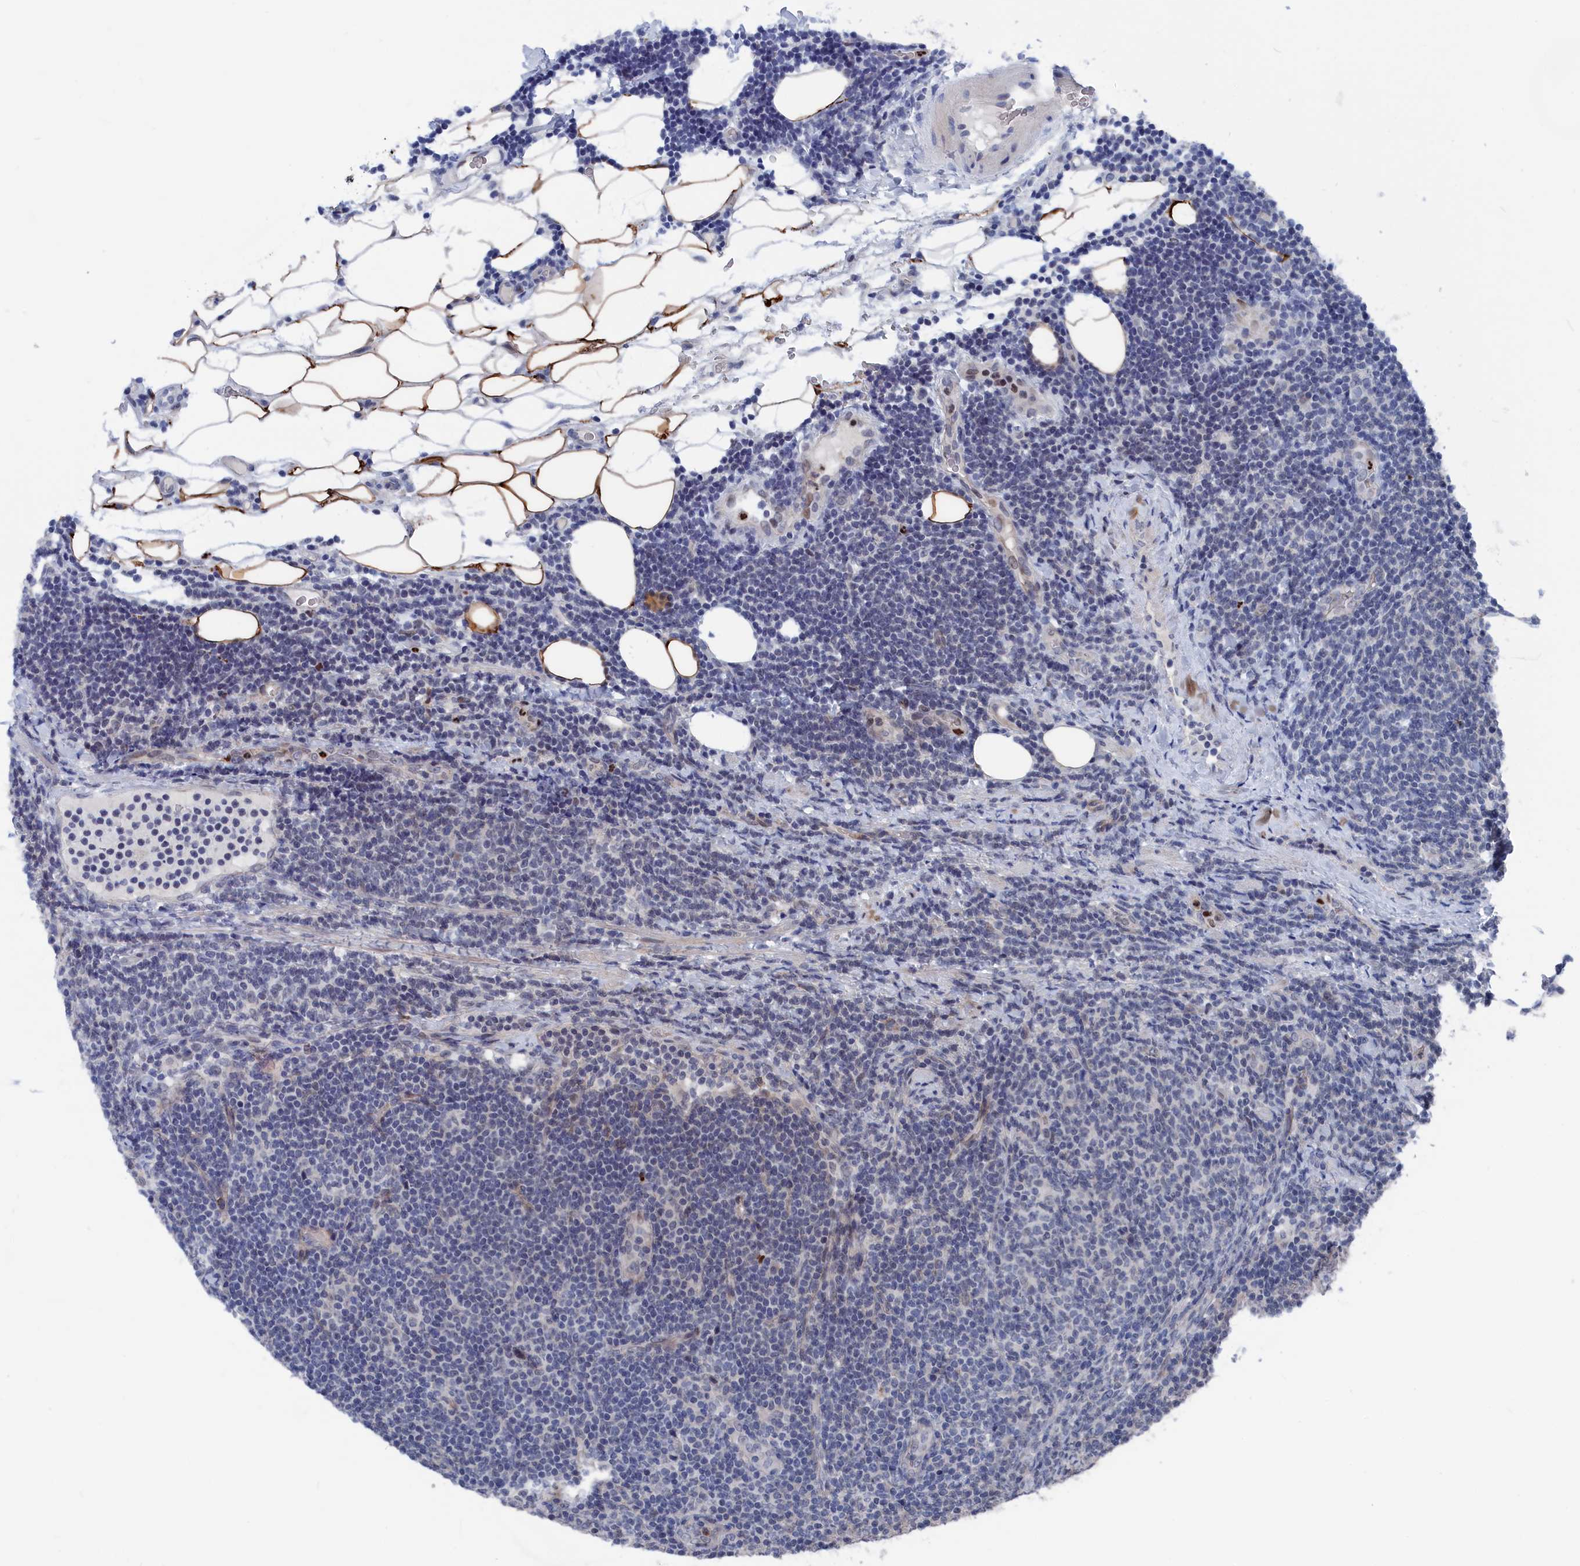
{"staining": {"intensity": "weak", "quantity": "<25%", "location": "nuclear"}, "tissue": "lymphoma", "cell_type": "Tumor cells", "image_type": "cancer", "snomed": [{"axis": "morphology", "description": "Malignant lymphoma, non-Hodgkin's type, Low grade"}, {"axis": "topography", "description": "Lymph node"}], "caption": "Immunohistochemistry (IHC) of human low-grade malignant lymphoma, non-Hodgkin's type displays no positivity in tumor cells.", "gene": "MARCHF3", "patient": {"sex": "male", "age": 66}}